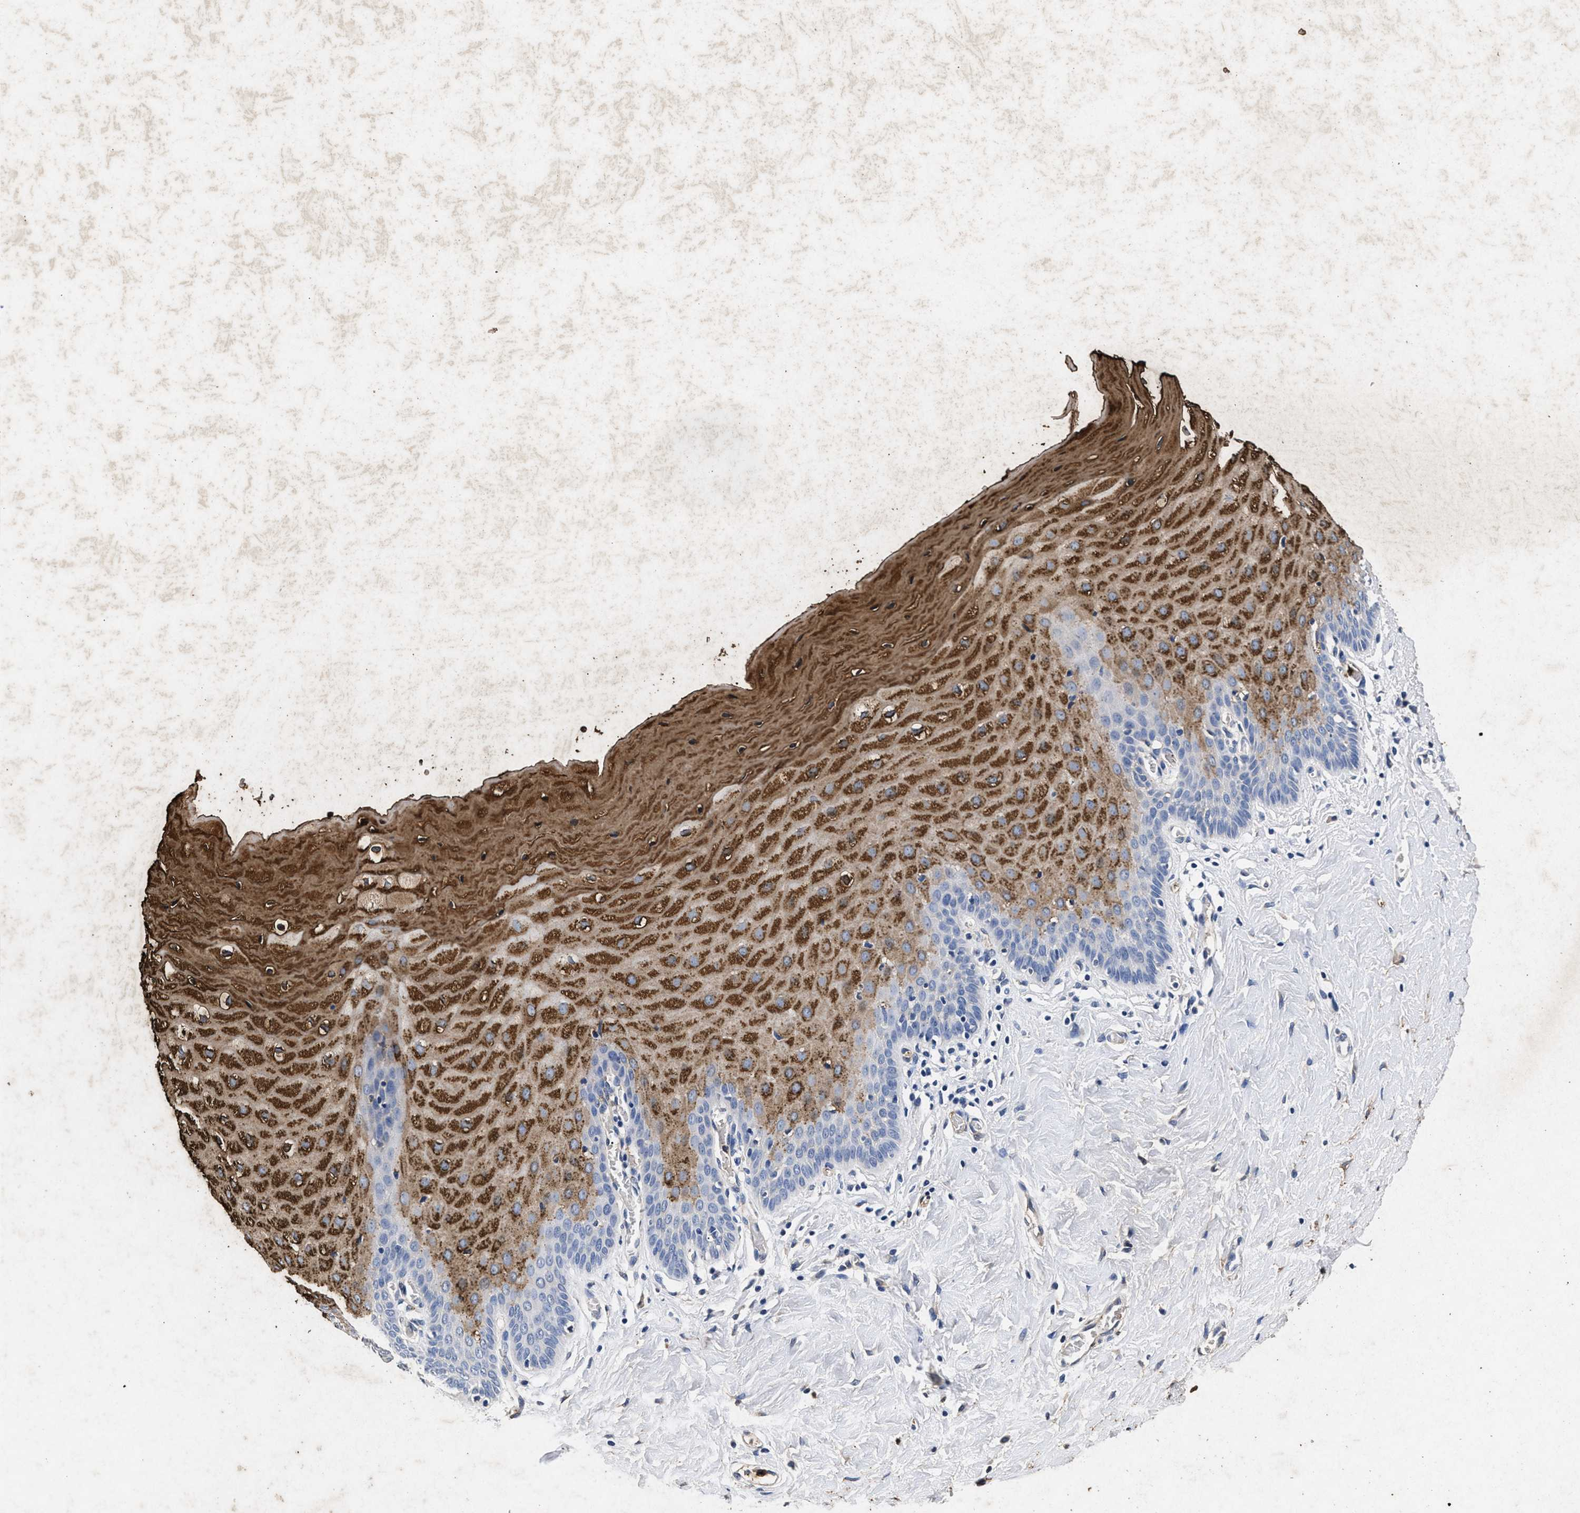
{"staining": {"intensity": "negative", "quantity": "none", "location": "none"}, "tissue": "cervix", "cell_type": "Glandular cells", "image_type": "normal", "snomed": [{"axis": "morphology", "description": "Normal tissue, NOS"}, {"axis": "topography", "description": "Cervix"}], "caption": "The immunohistochemistry micrograph has no significant expression in glandular cells of cervix.", "gene": "LTB4R2", "patient": {"sex": "female", "age": 55}}